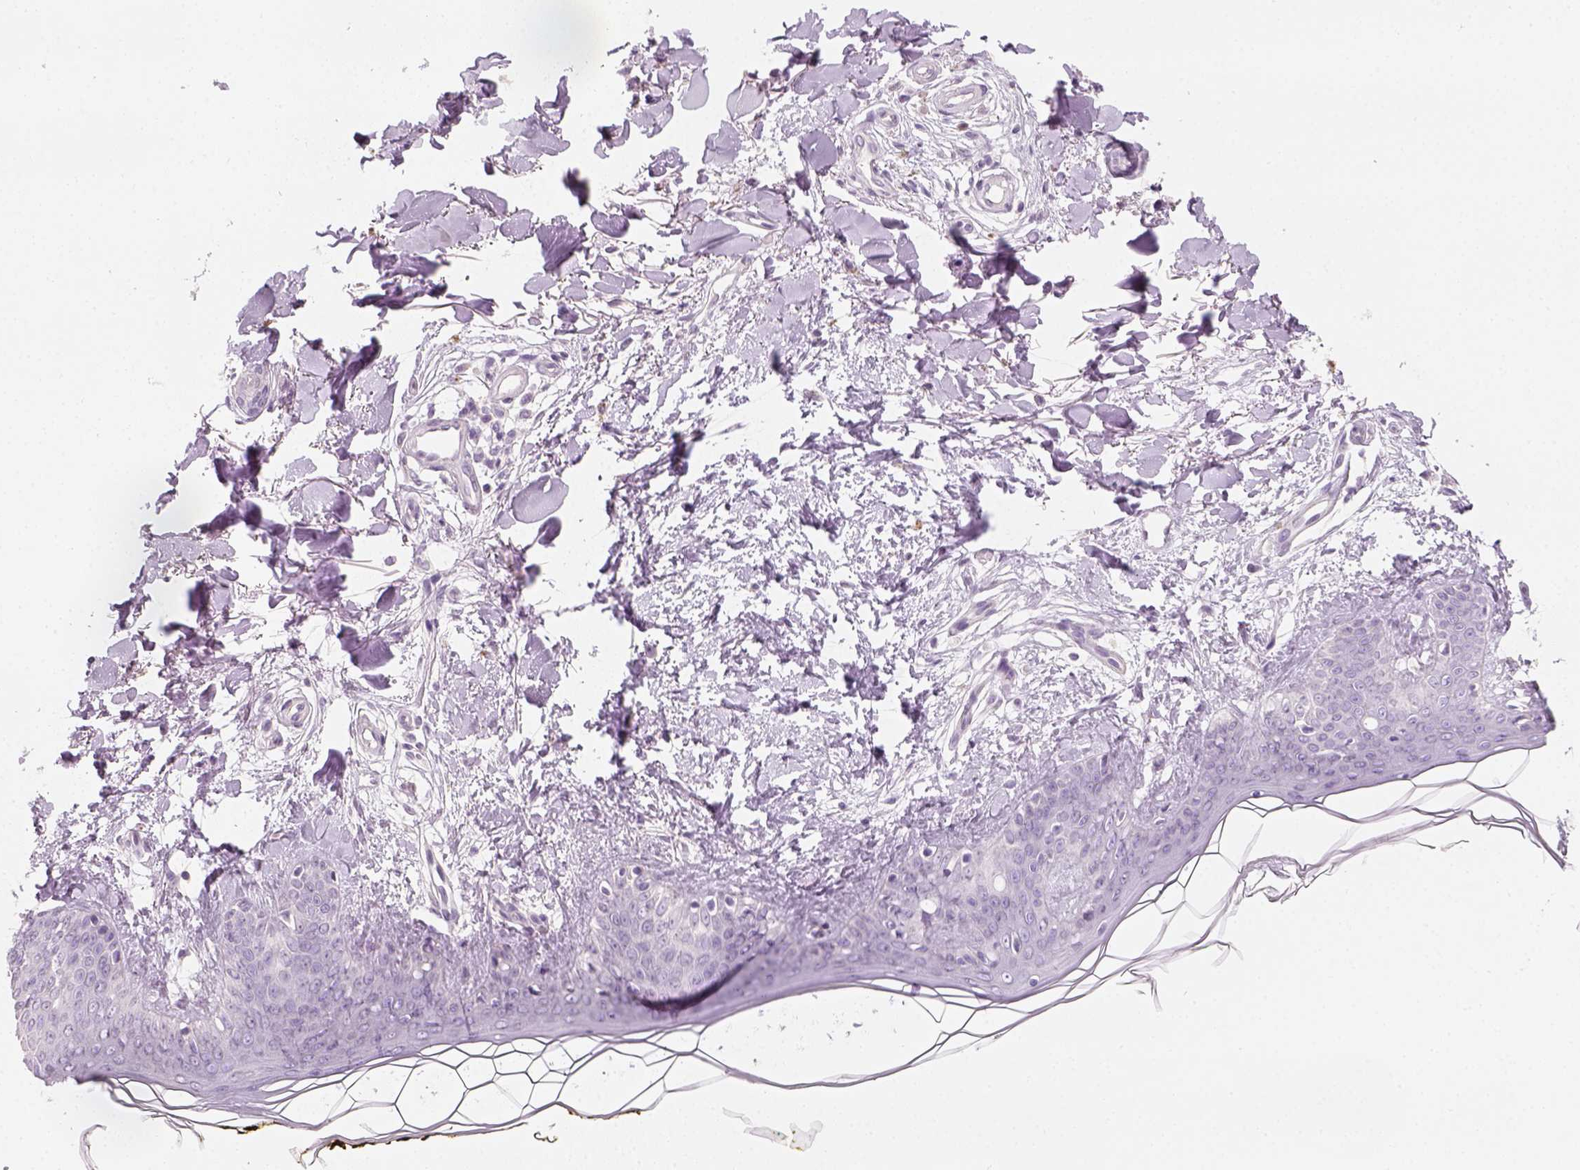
{"staining": {"intensity": "negative", "quantity": "none", "location": "none"}, "tissue": "skin", "cell_type": "Fibroblasts", "image_type": "normal", "snomed": [{"axis": "morphology", "description": "Normal tissue, NOS"}, {"axis": "topography", "description": "Skin"}], "caption": "A high-resolution image shows immunohistochemistry (IHC) staining of normal skin, which shows no significant positivity in fibroblasts. Brightfield microscopy of immunohistochemistry stained with DAB (brown) and hematoxylin (blue), captured at high magnification.", "gene": "FAM163B", "patient": {"sex": "female", "age": 34}}